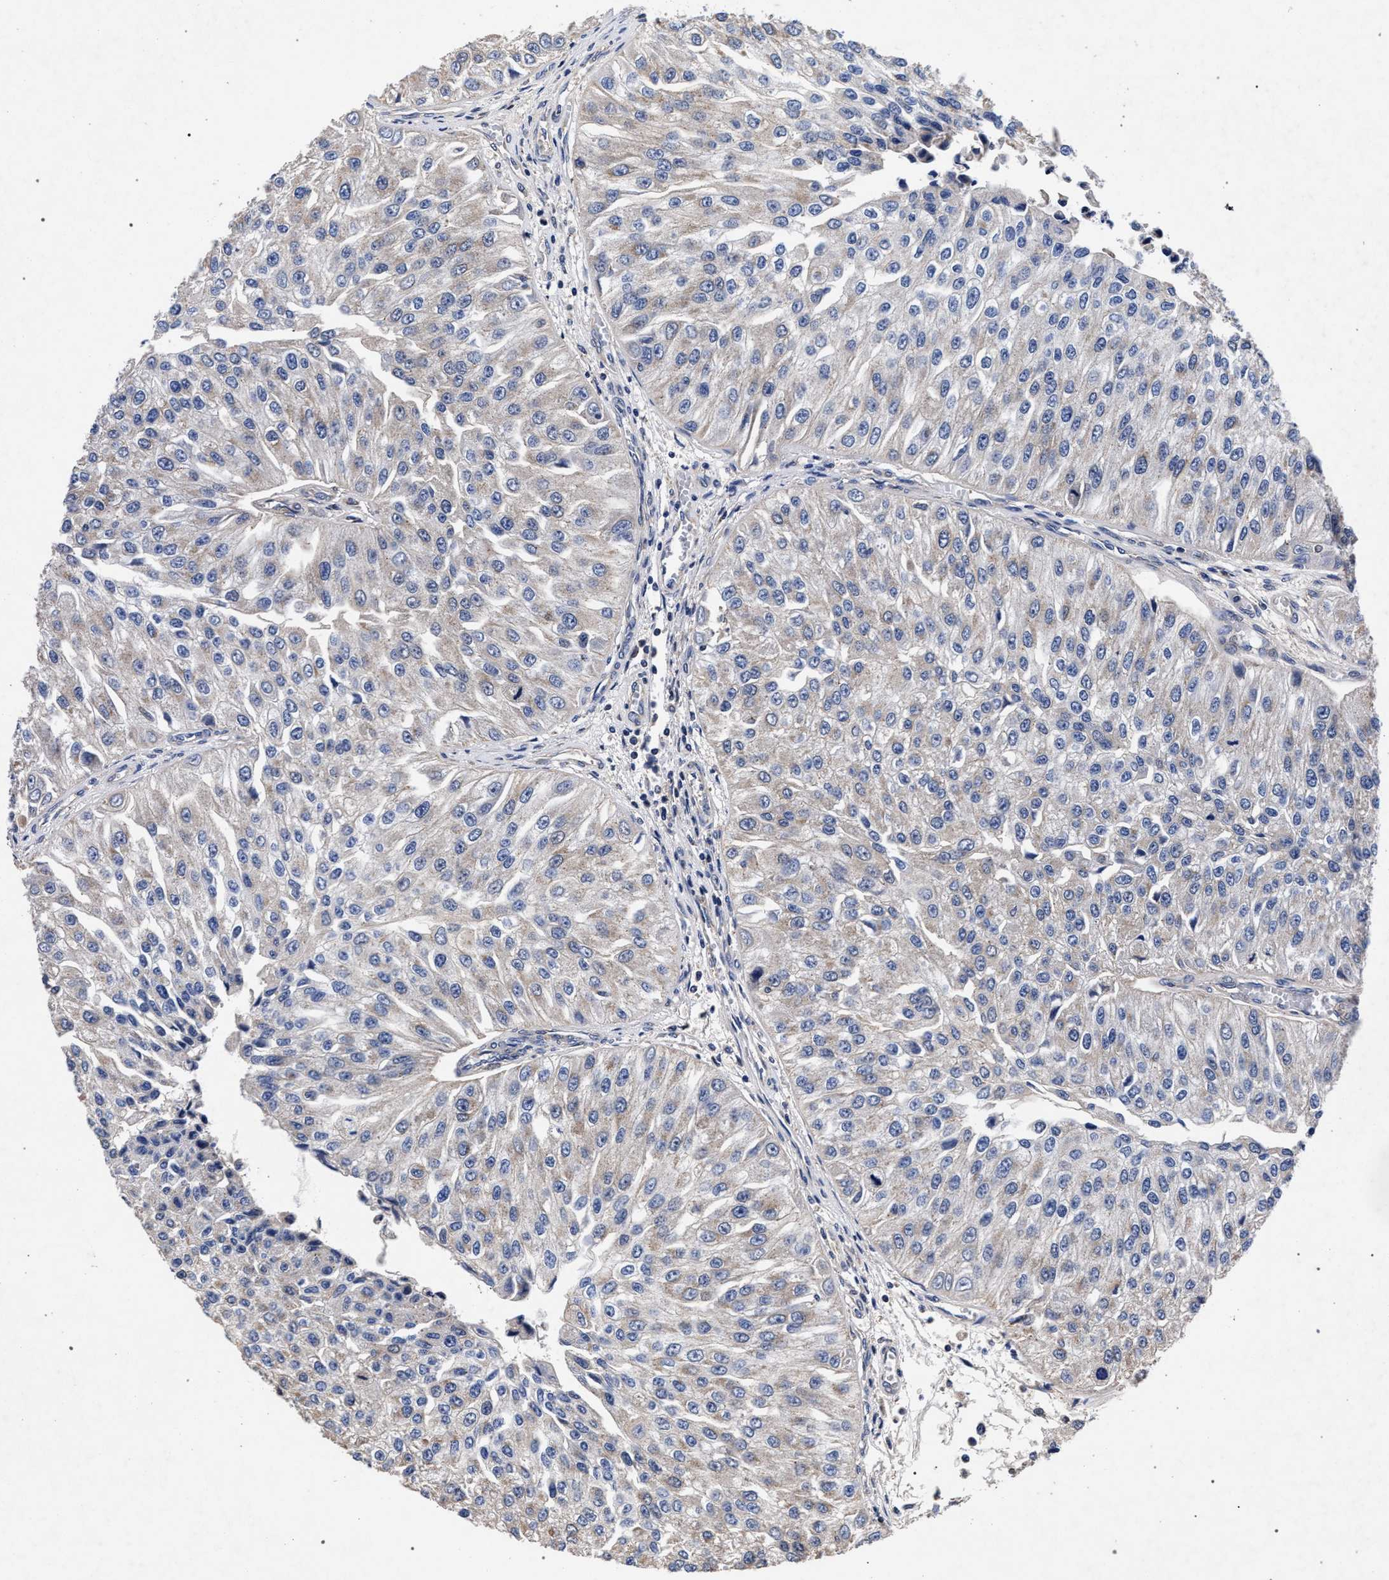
{"staining": {"intensity": "weak", "quantity": "<25%", "location": "cytoplasmic/membranous"}, "tissue": "urothelial cancer", "cell_type": "Tumor cells", "image_type": "cancer", "snomed": [{"axis": "morphology", "description": "Urothelial carcinoma, High grade"}, {"axis": "topography", "description": "Kidney"}, {"axis": "topography", "description": "Urinary bladder"}], "caption": "IHC image of human urothelial cancer stained for a protein (brown), which shows no positivity in tumor cells.", "gene": "CFAP95", "patient": {"sex": "male", "age": 77}}